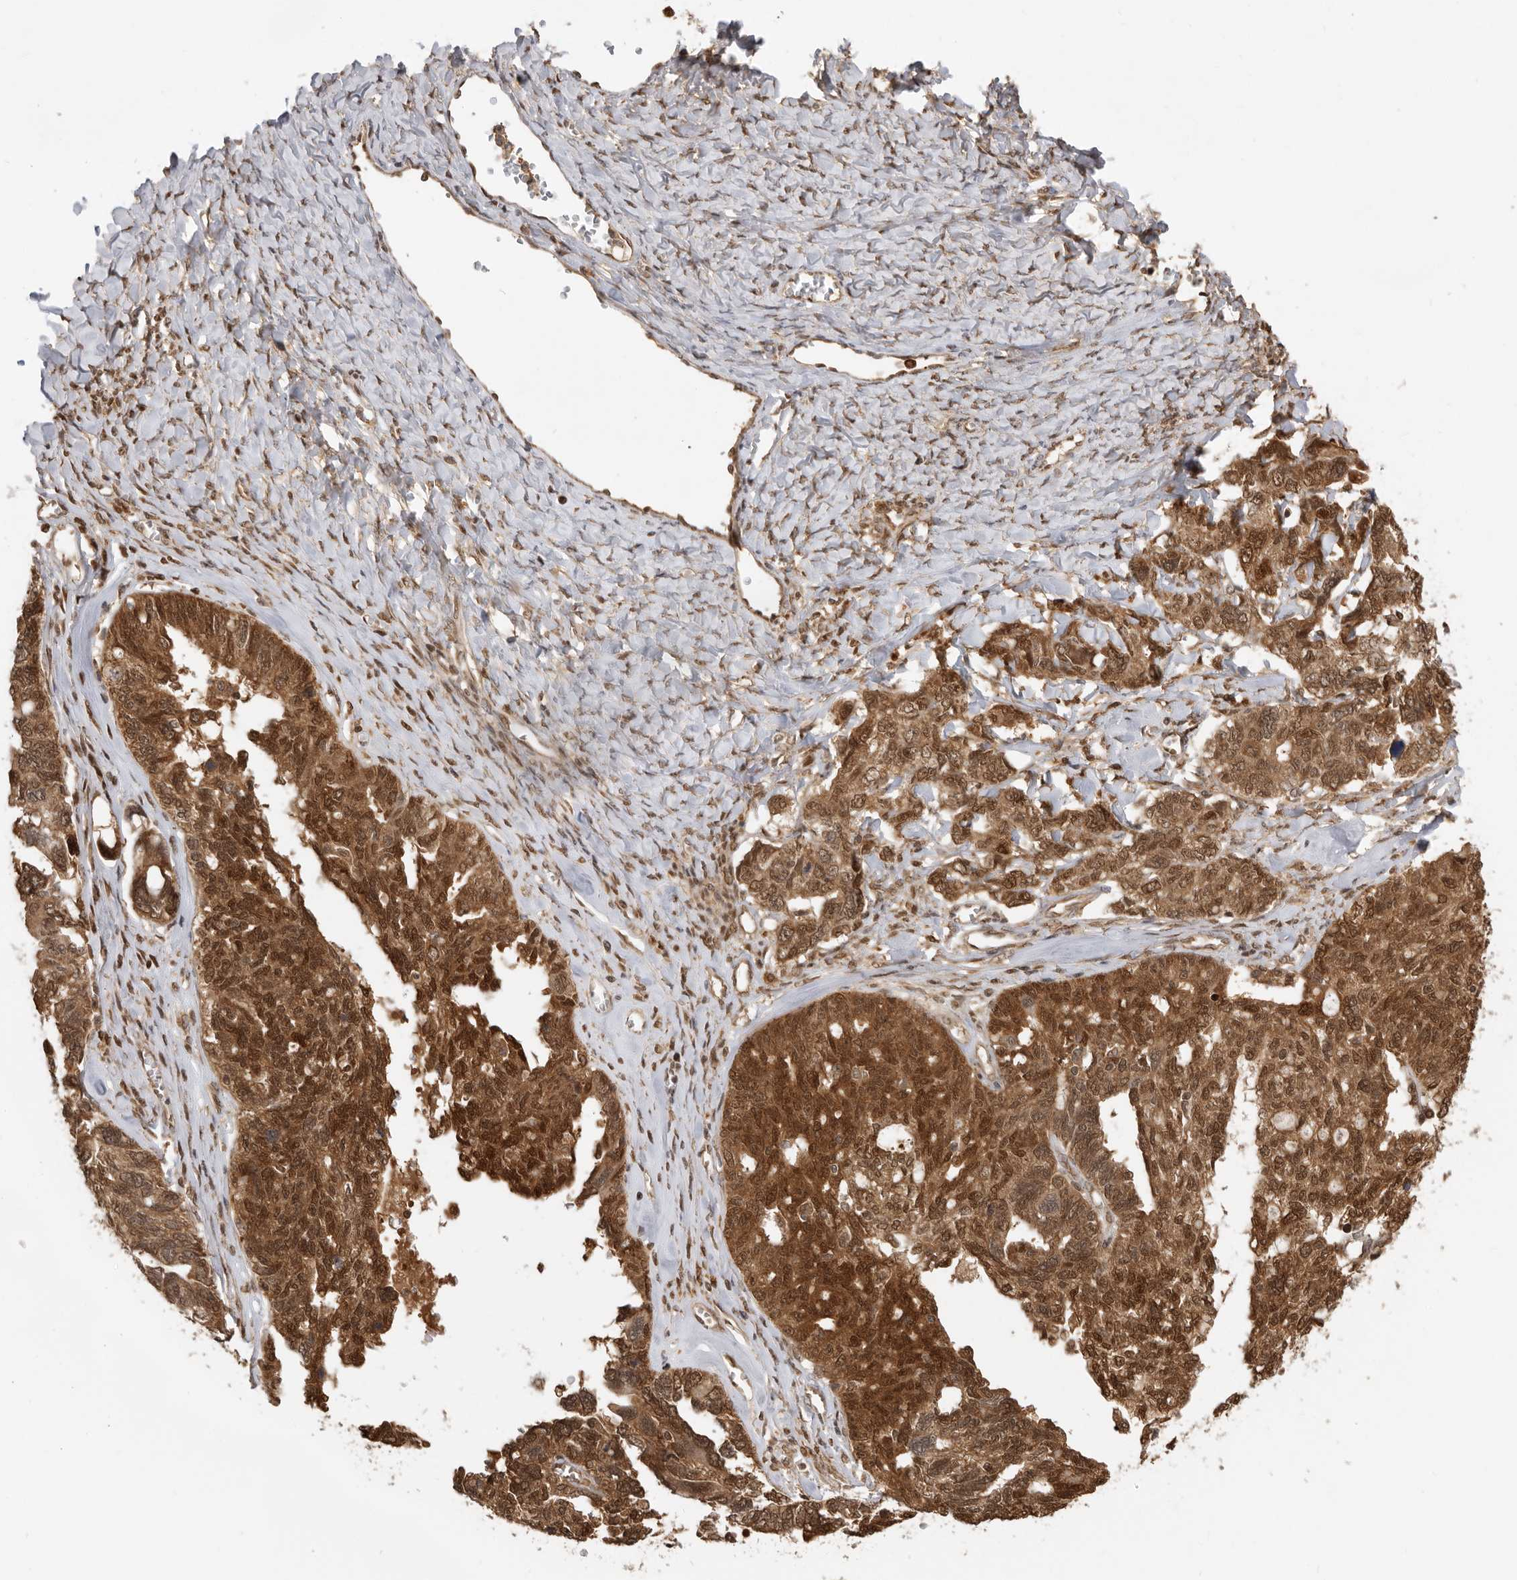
{"staining": {"intensity": "strong", "quantity": ">75%", "location": "cytoplasmic/membranous,nuclear"}, "tissue": "ovarian cancer", "cell_type": "Tumor cells", "image_type": "cancer", "snomed": [{"axis": "morphology", "description": "Cystadenocarcinoma, serous, NOS"}, {"axis": "topography", "description": "Ovary"}], "caption": "Protein expression analysis of human ovarian cancer (serous cystadenocarcinoma) reveals strong cytoplasmic/membranous and nuclear expression in about >75% of tumor cells.", "gene": "ADPRS", "patient": {"sex": "female", "age": 79}}